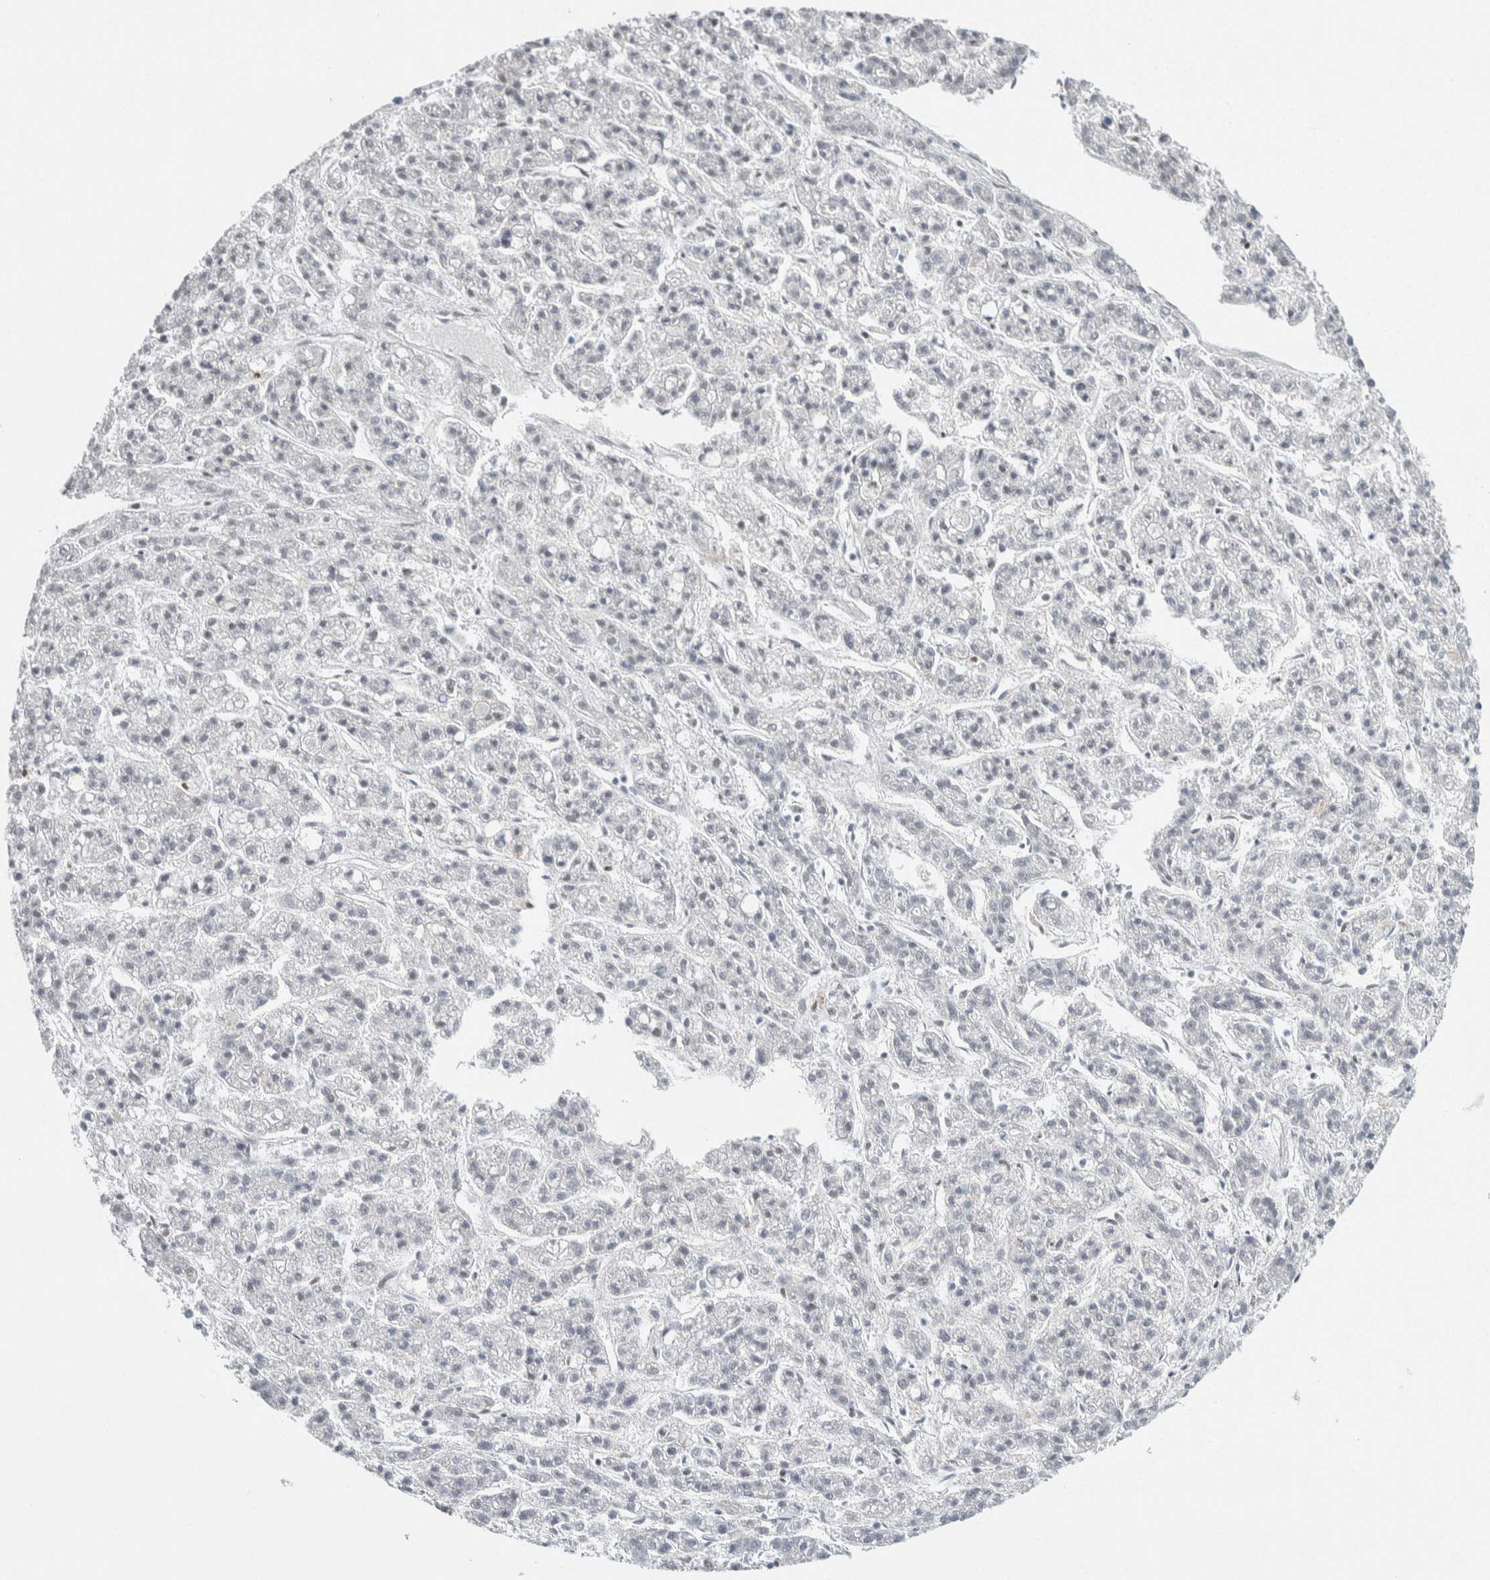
{"staining": {"intensity": "negative", "quantity": "none", "location": "none"}, "tissue": "liver cancer", "cell_type": "Tumor cells", "image_type": "cancer", "snomed": [{"axis": "morphology", "description": "Carcinoma, Hepatocellular, NOS"}, {"axis": "topography", "description": "Liver"}], "caption": "Hepatocellular carcinoma (liver) was stained to show a protein in brown. There is no significant positivity in tumor cells.", "gene": "NEUROD1", "patient": {"sex": "male", "age": 70}}